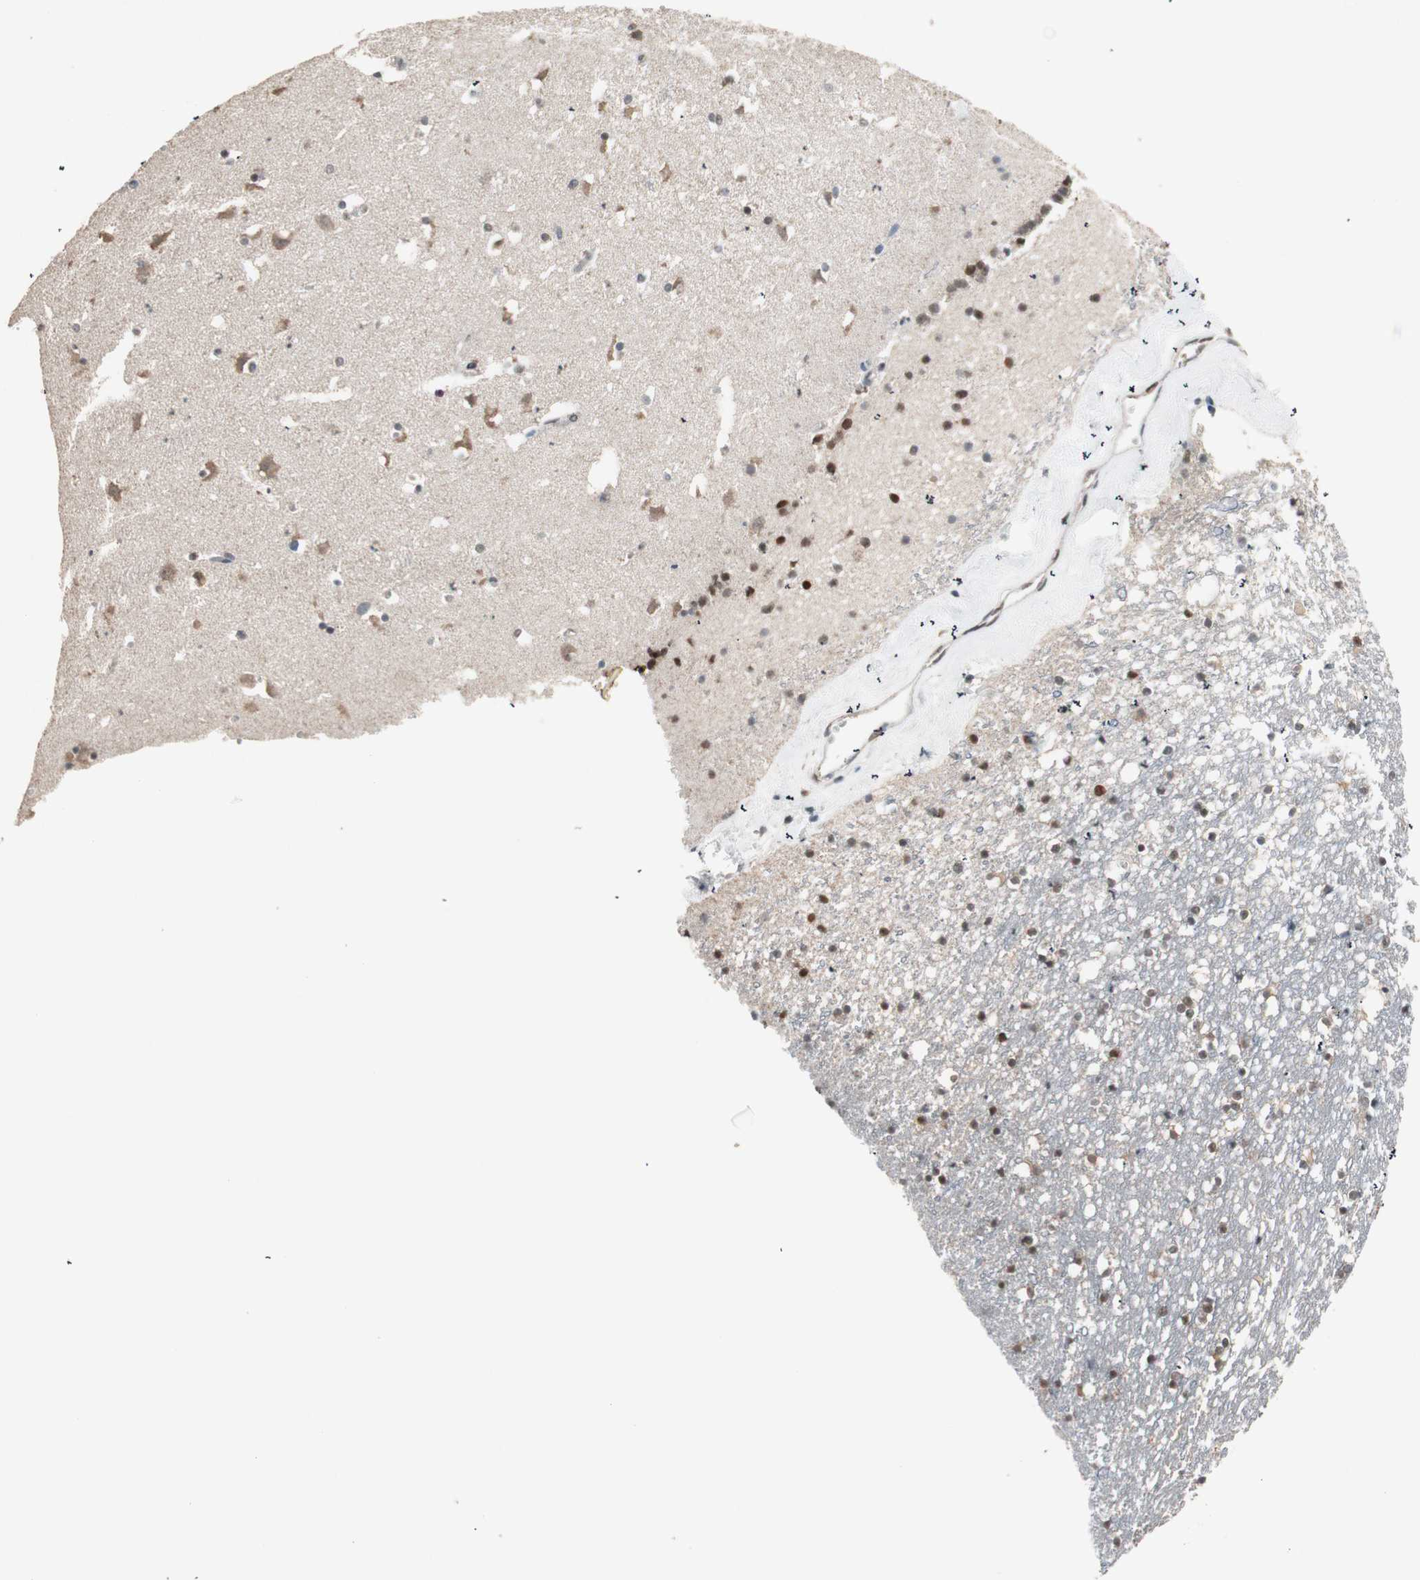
{"staining": {"intensity": "strong", "quantity": ">75%", "location": "nuclear"}, "tissue": "caudate", "cell_type": "Glial cells", "image_type": "normal", "snomed": [{"axis": "morphology", "description": "Normal tissue, NOS"}, {"axis": "topography", "description": "Lateral ventricle wall"}], "caption": "An immunohistochemistry (IHC) image of unremarkable tissue is shown. Protein staining in brown labels strong nuclear positivity in caudate within glial cells.", "gene": "ZHX2", "patient": {"sex": "male", "age": 45}}